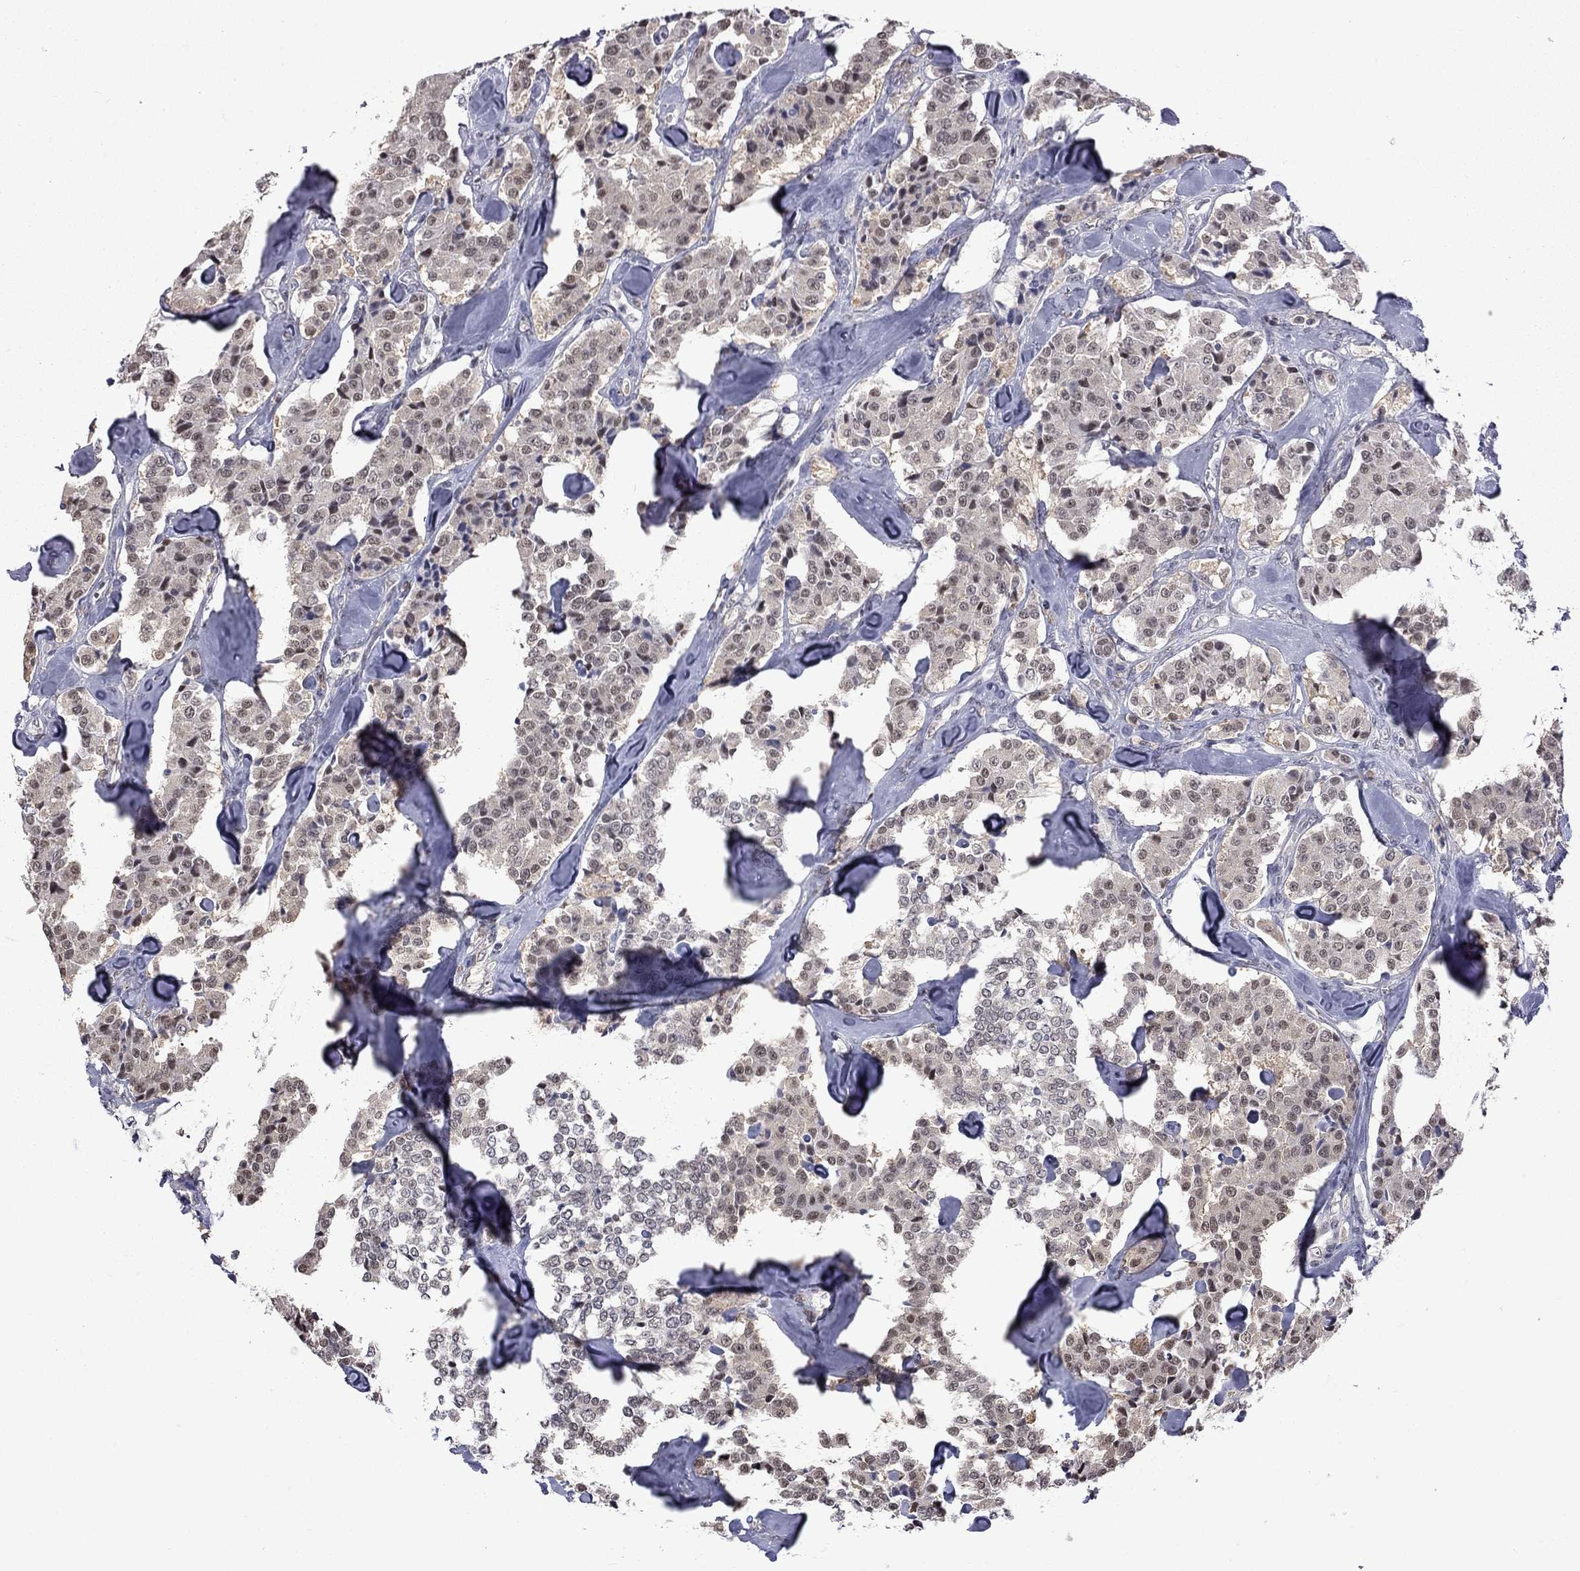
{"staining": {"intensity": "negative", "quantity": "none", "location": "none"}, "tissue": "carcinoid", "cell_type": "Tumor cells", "image_type": "cancer", "snomed": [{"axis": "morphology", "description": "Carcinoid, malignant, NOS"}, {"axis": "topography", "description": "Pancreas"}], "caption": "Carcinoid was stained to show a protein in brown. There is no significant staining in tumor cells. (DAB (3,3'-diaminobenzidine) IHC, high magnification).", "gene": "RFWD3", "patient": {"sex": "male", "age": 41}}